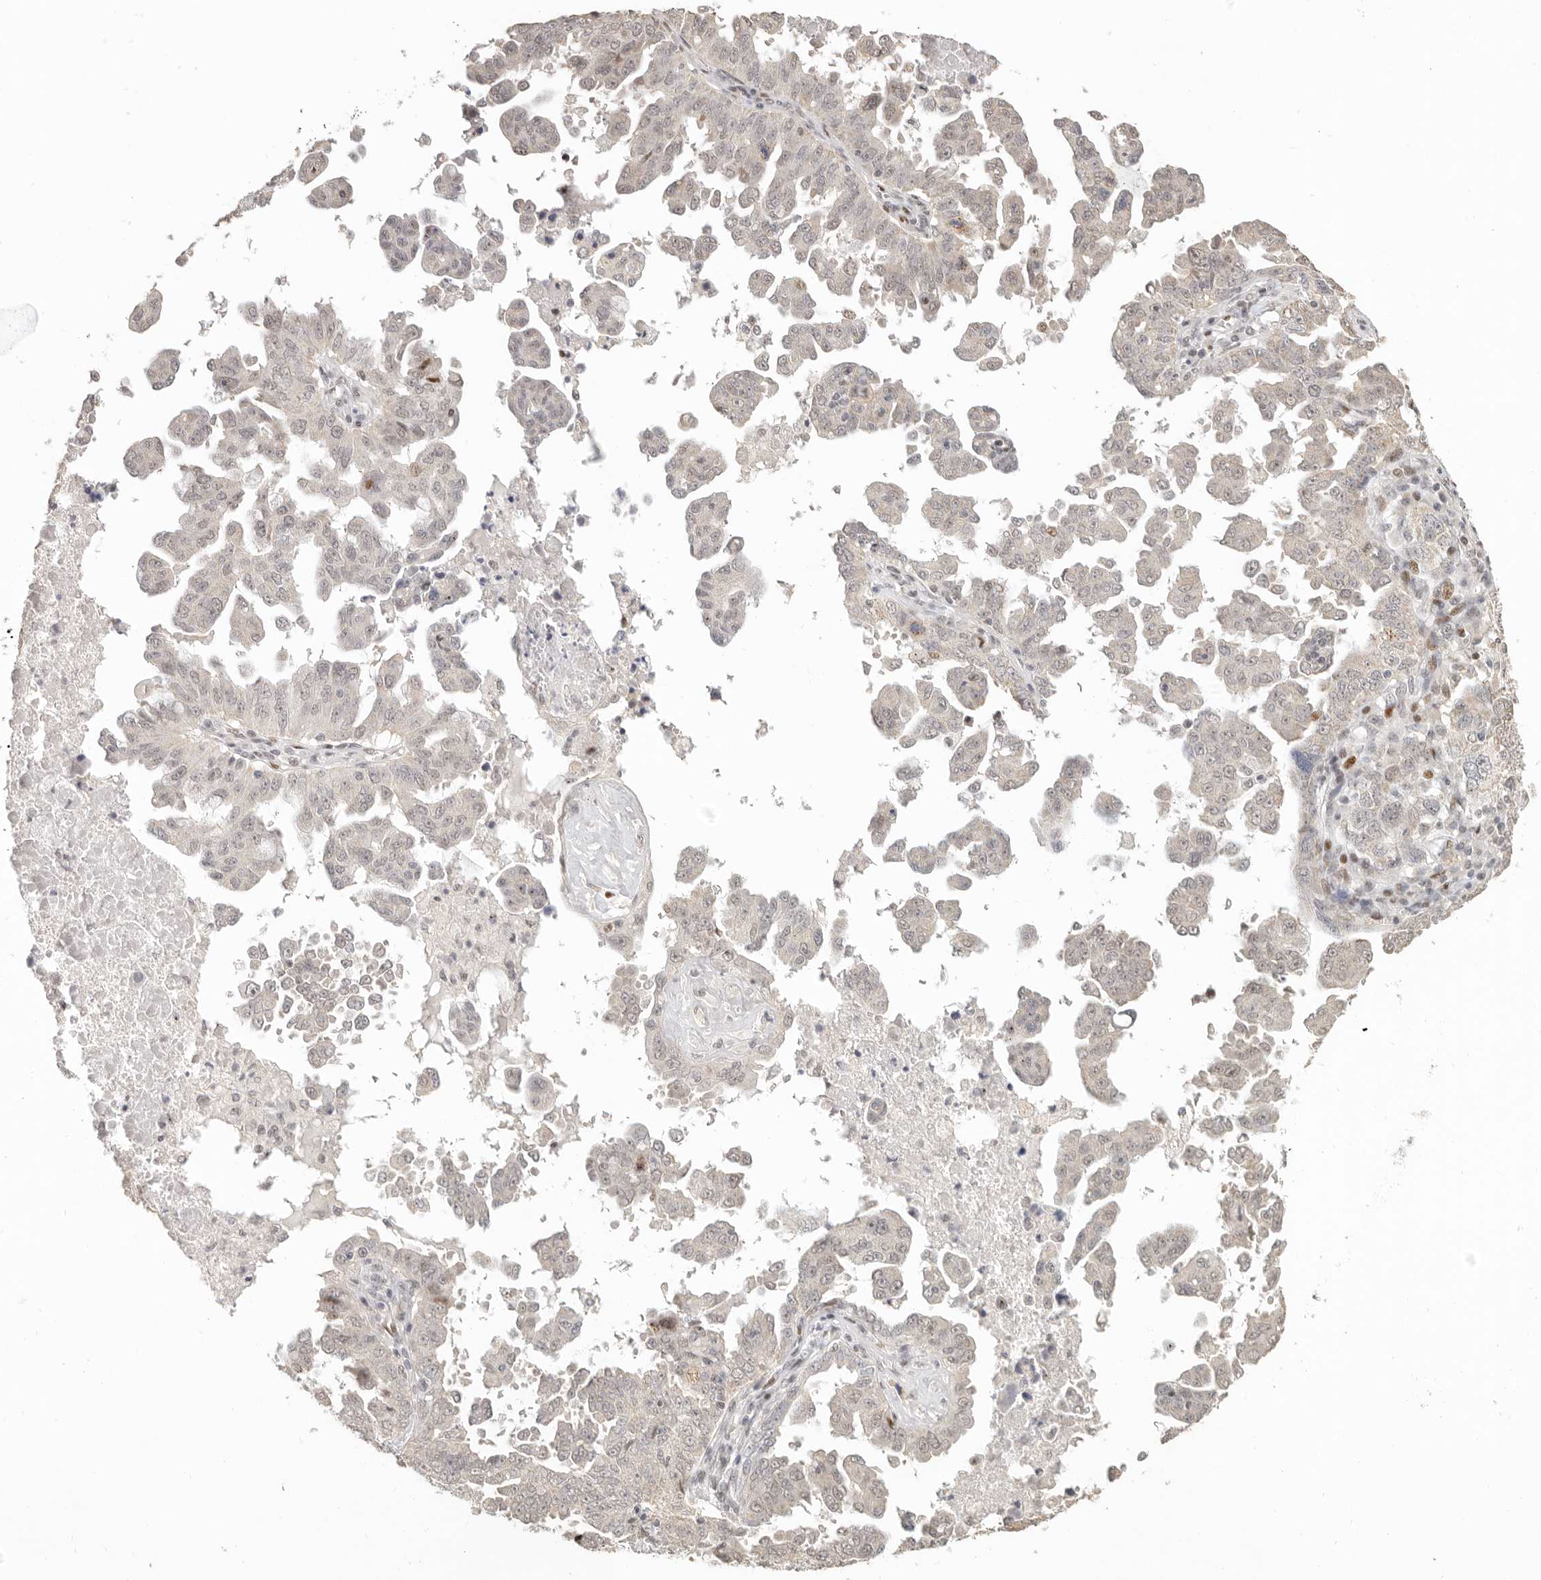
{"staining": {"intensity": "negative", "quantity": "none", "location": "none"}, "tissue": "ovarian cancer", "cell_type": "Tumor cells", "image_type": "cancer", "snomed": [{"axis": "morphology", "description": "Carcinoma, endometroid"}, {"axis": "topography", "description": "Ovary"}], "caption": "DAB immunohistochemical staining of human ovarian endometroid carcinoma exhibits no significant positivity in tumor cells. Nuclei are stained in blue.", "gene": "GPBP1L1", "patient": {"sex": "female", "age": 62}}